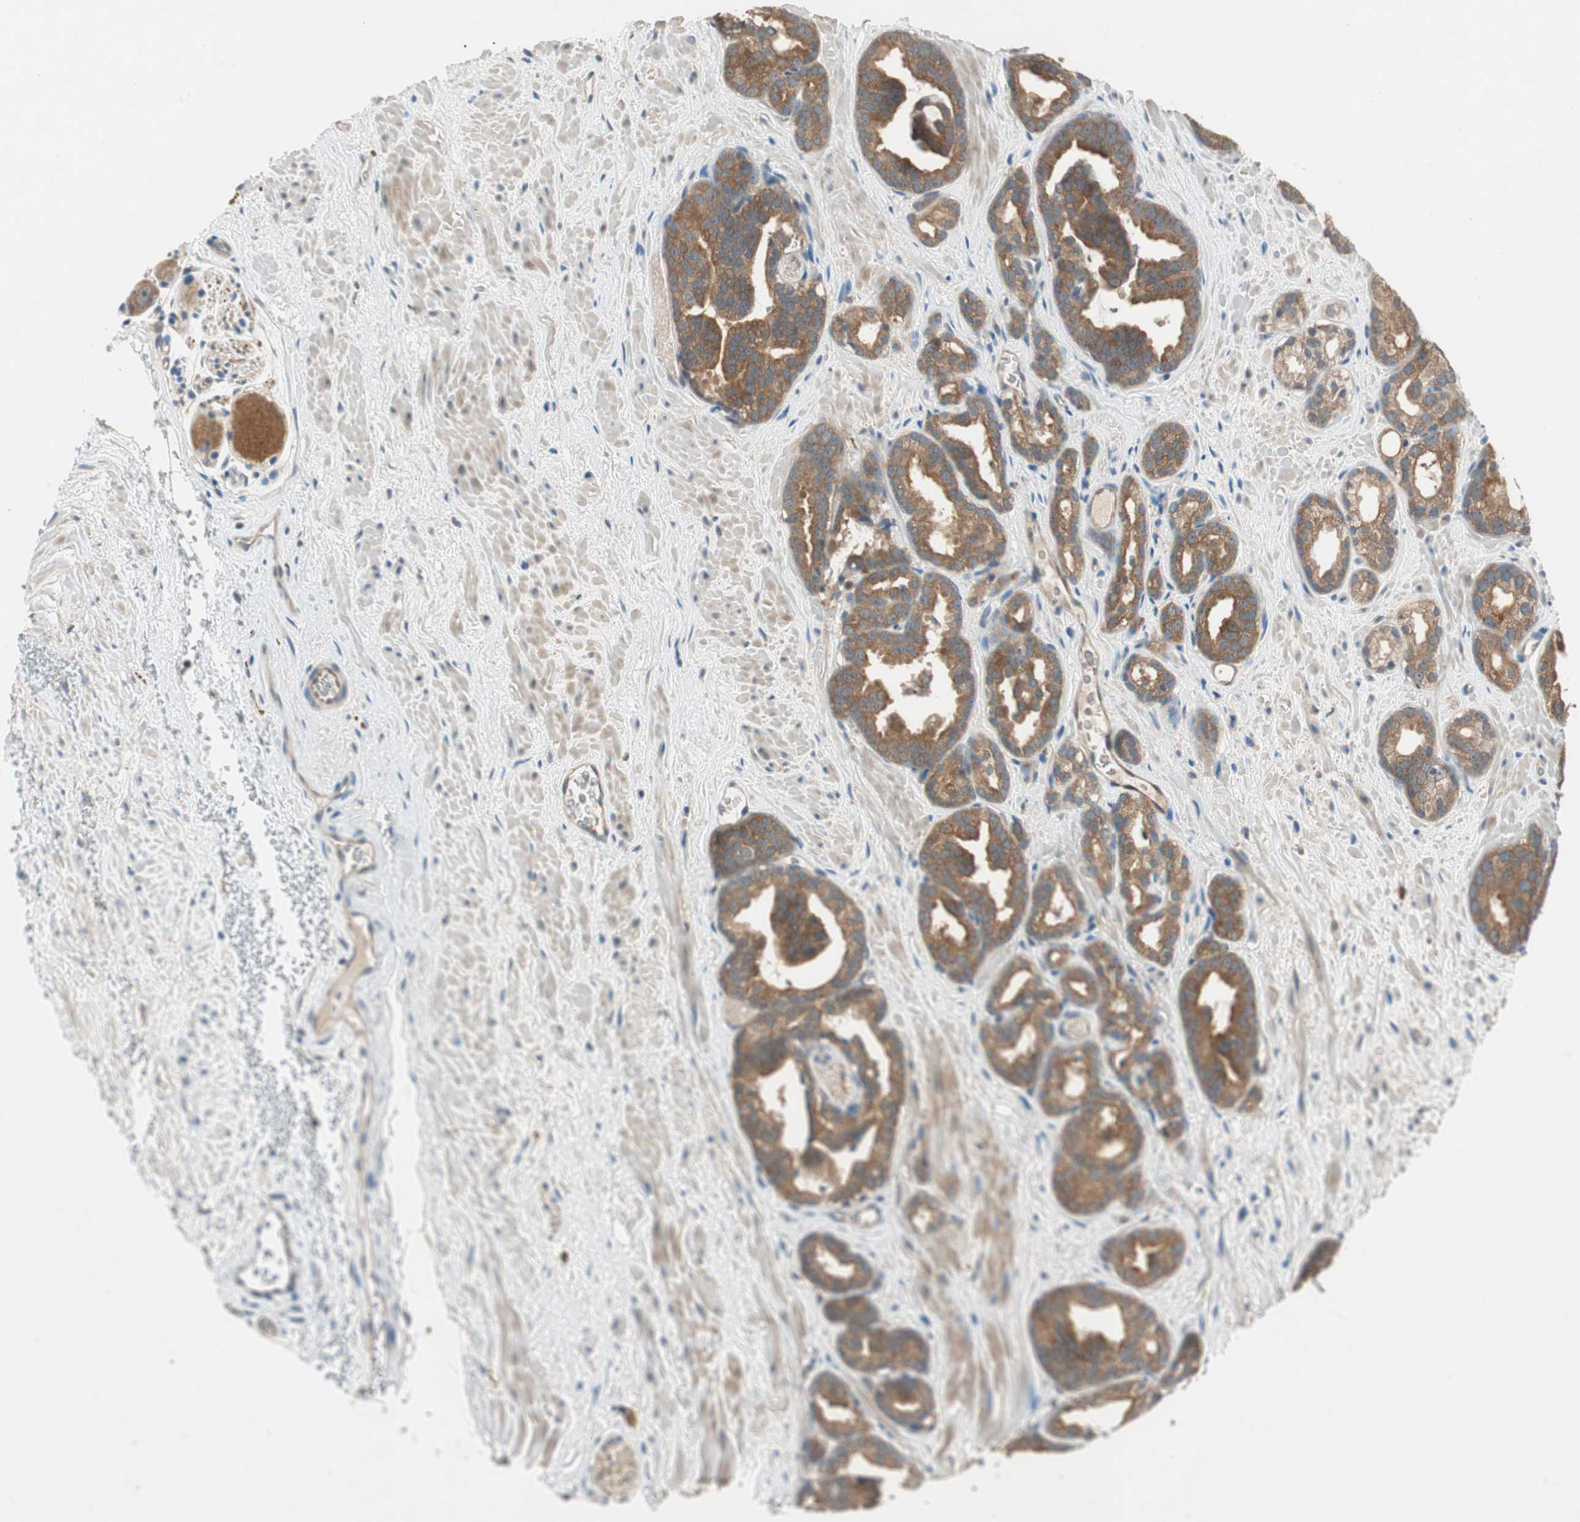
{"staining": {"intensity": "moderate", "quantity": ">75%", "location": "cytoplasmic/membranous"}, "tissue": "prostate cancer", "cell_type": "Tumor cells", "image_type": "cancer", "snomed": [{"axis": "morphology", "description": "Adenocarcinoma, Low grade"}, {"axis": "topography", "description": "Prostate"}], "caption": "Immunohistochemical staining of prostate cancer (low-grade adenocarcinoma) displays medium levels of moderate cytoplasmic/membranous protein positivity in about >75% of tumor cells.", "gene": "NCLN", "patient": {"sex": "male", "age": 63}}